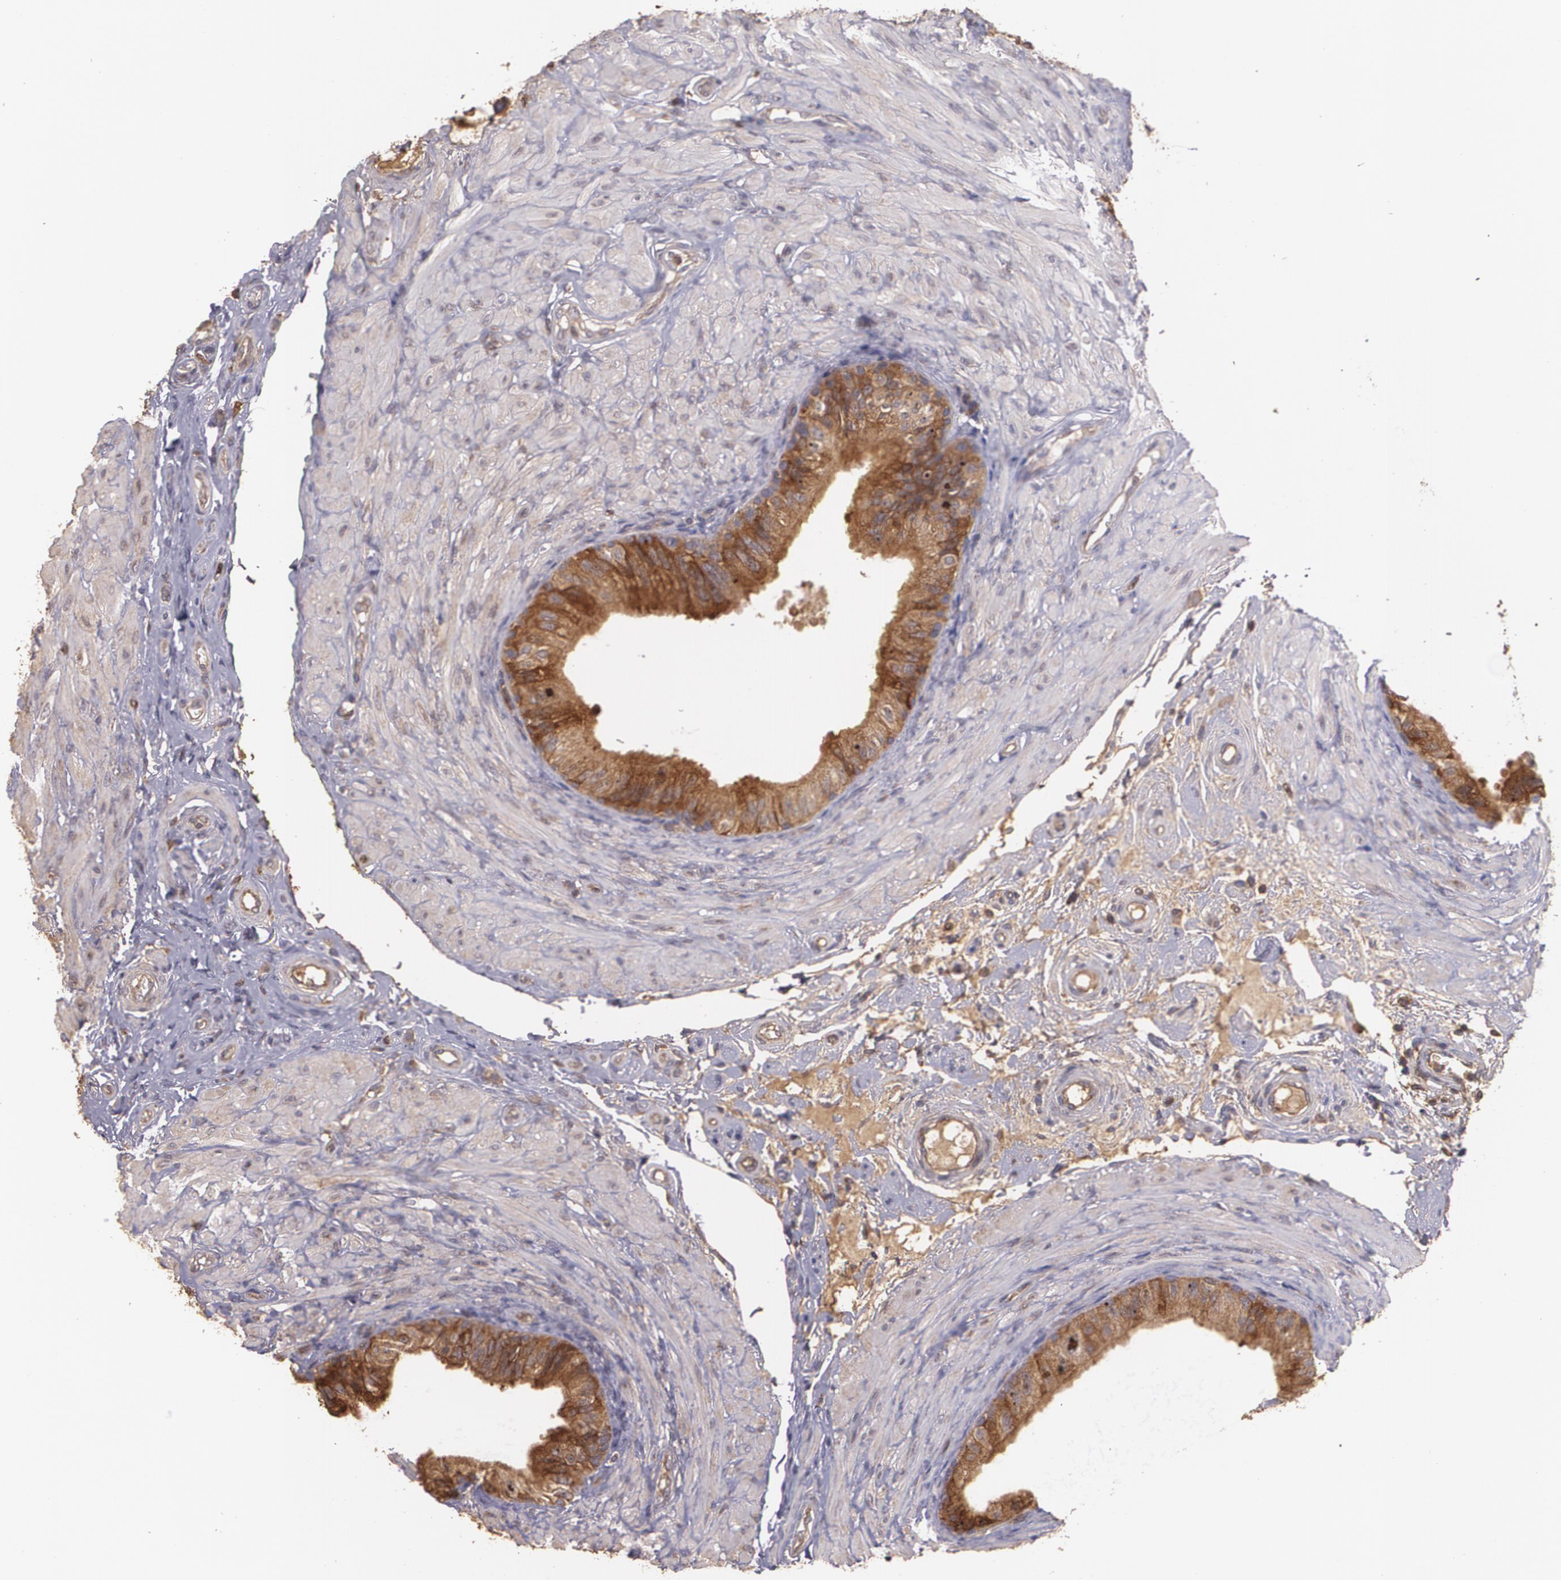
{"staining": {"intensity": "strong", "quantity": ">75%", "location": "cytoplasmic/membranous"}, "tissue": "epididymis", "cell_type": "Glandular cells", "image_type": "normal", "snomed": [{"axis": "morphology", "description": "Normal tissue, NOS"}, {"axis": "topography", "description": "Epididymis"}], "caption": "The photomicrograph exhibits immunohistochemical staining of unremarkable epididymis. There is strong cytoplasmic/membranous expression is seen in approximately >75% of glandular cells.", "gene": "ECE1", "patient": {"sex": "male", "age": 68}}